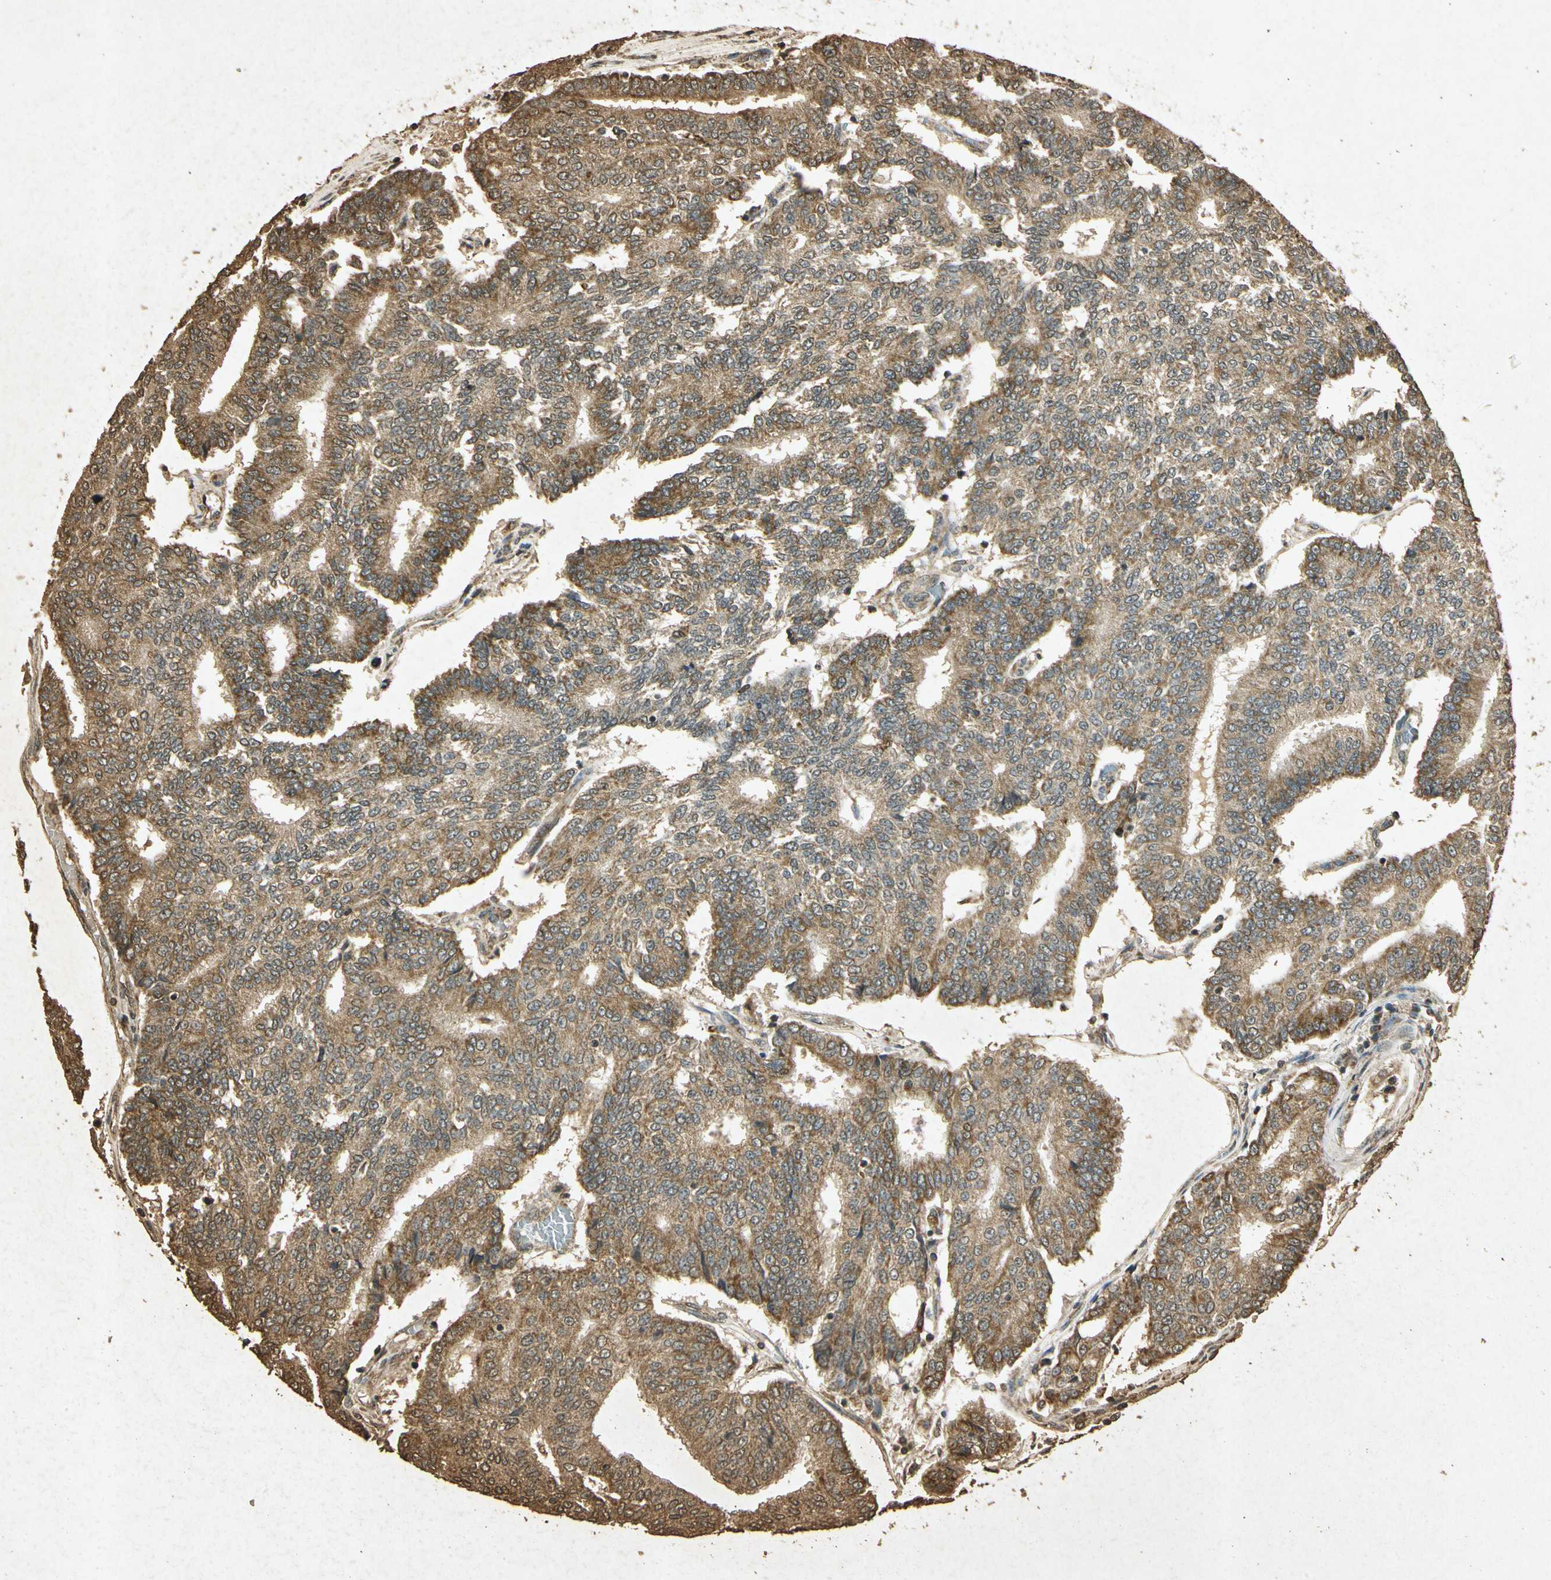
{"staining": {"intensity": "strong", "quantity": "<25%", "location": "cytoplasmic/membranous"}, "tissue": "prostate cancer", "cell_type": "Tumor cells", "image_type": "cancer", "snomed": [{"axis": "morphology", "description": "Adenocarcinoma, High grade"}, {"axis": "topography", "description": "Prostate"}], "caption": "An IHC micrograph of tumor tissue is shown. Protein staining in brown highlights strong cytoplasmic/membranous positivity in prostate high-grade adenocarcinoma within tumor cells.", "gene": "PRDX3", "patient": {"sex": "male", "age": 55}}